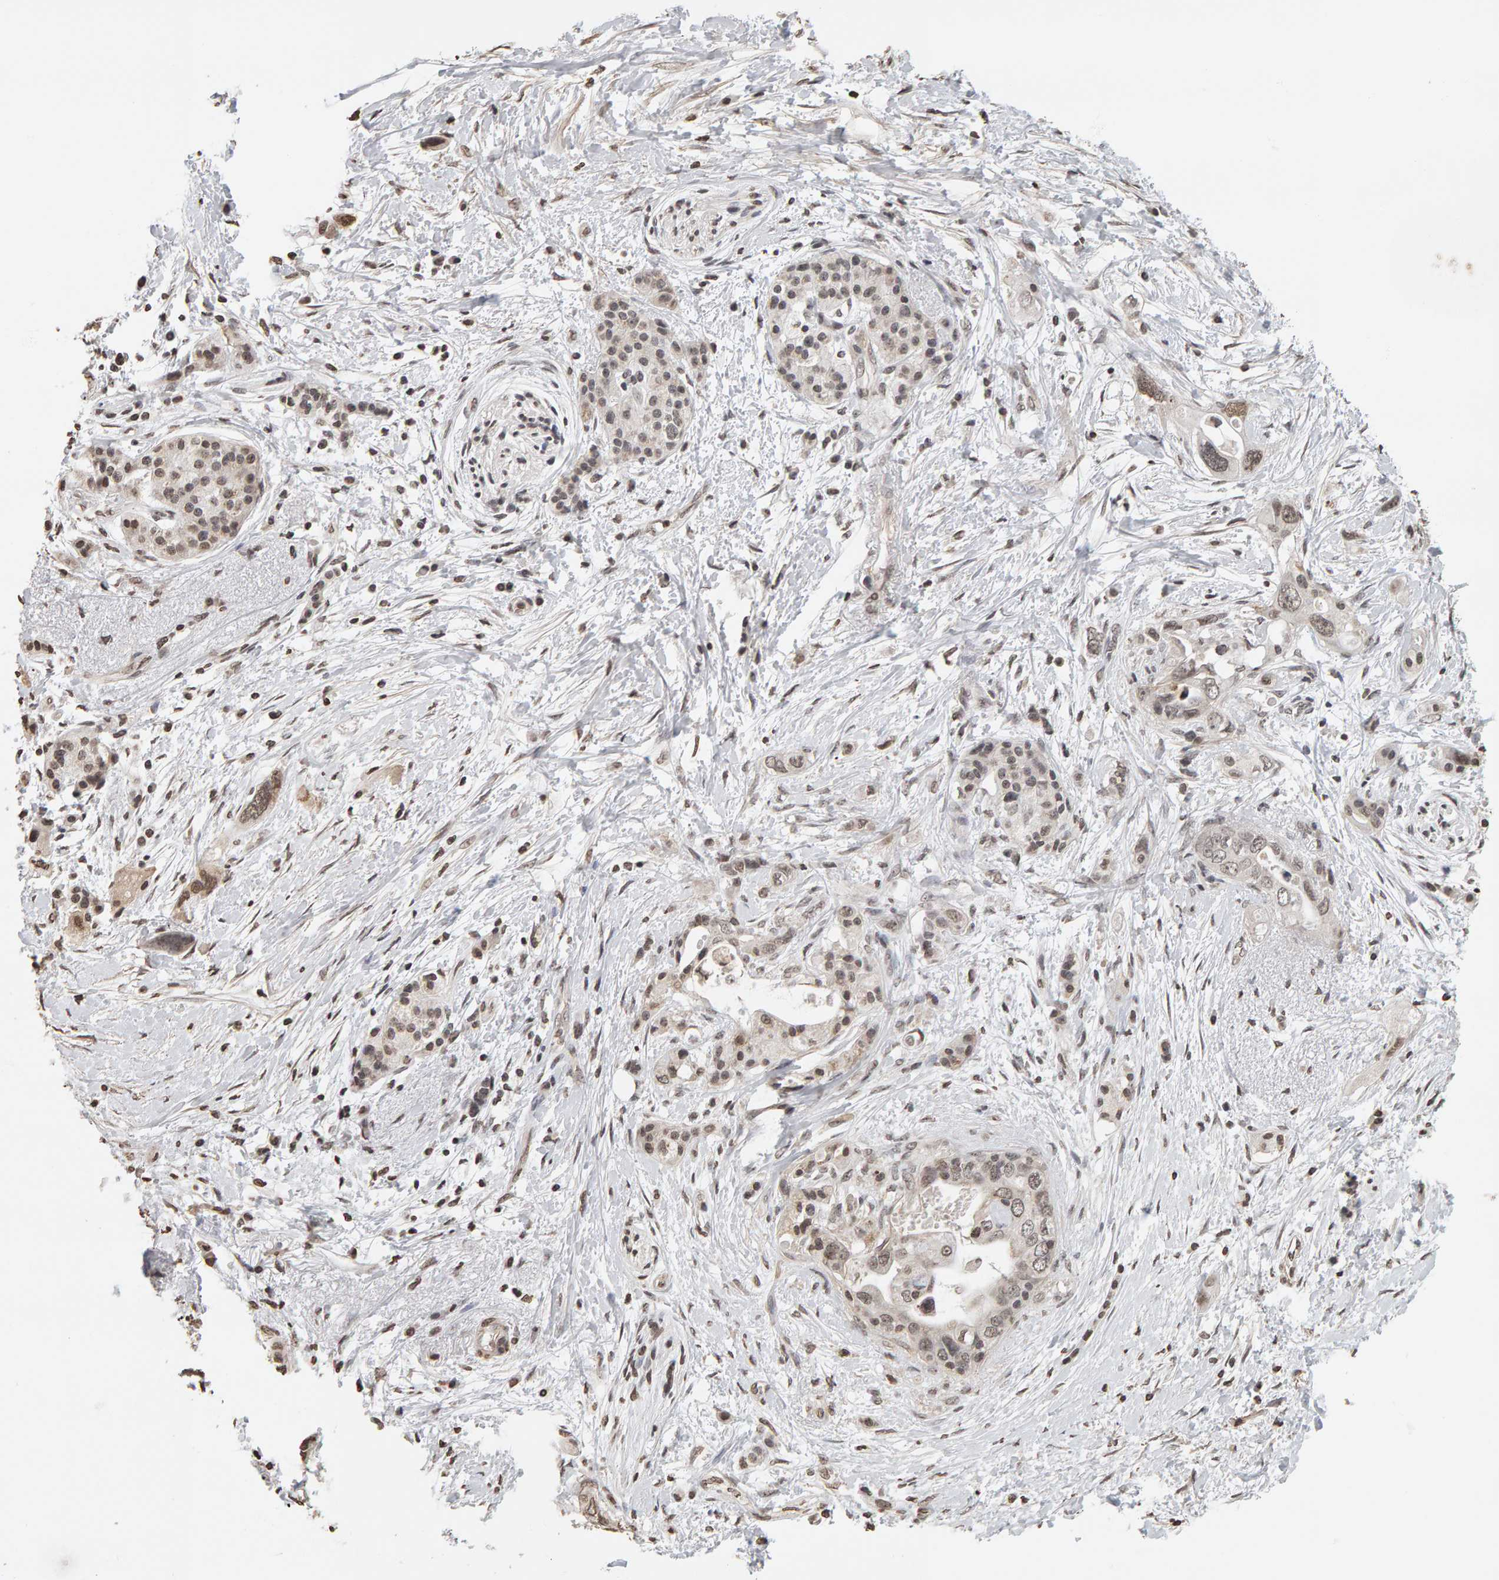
{"staining": {"intensity": "weak", "quantity": ">75%", "location": "cytoplasmic/membranous,nuclear"}, "tissue": "pancreatic cancer", "cell_type": "Tumor cells", "image_type": "cancer", "snomed": [{"axis": "morphology", "description": "Adenocarcinoma, NOS"}, {"axis": "topography", "description": "Pancreas"}], "caption": "Protein expression analysis of adenocarcinoma (pancreatic) exhibits weak cytoplasmic/membranous and nuclear positivity in about >75% of tumor cells. (Stains: DAB (3,3'-diaminobenzidine) in brown, nuclei in blue, Microscopy: brightfield microscopy at high magnification).", "gene": "AFF4", "patient": {"sex": "female", "age": 56}}